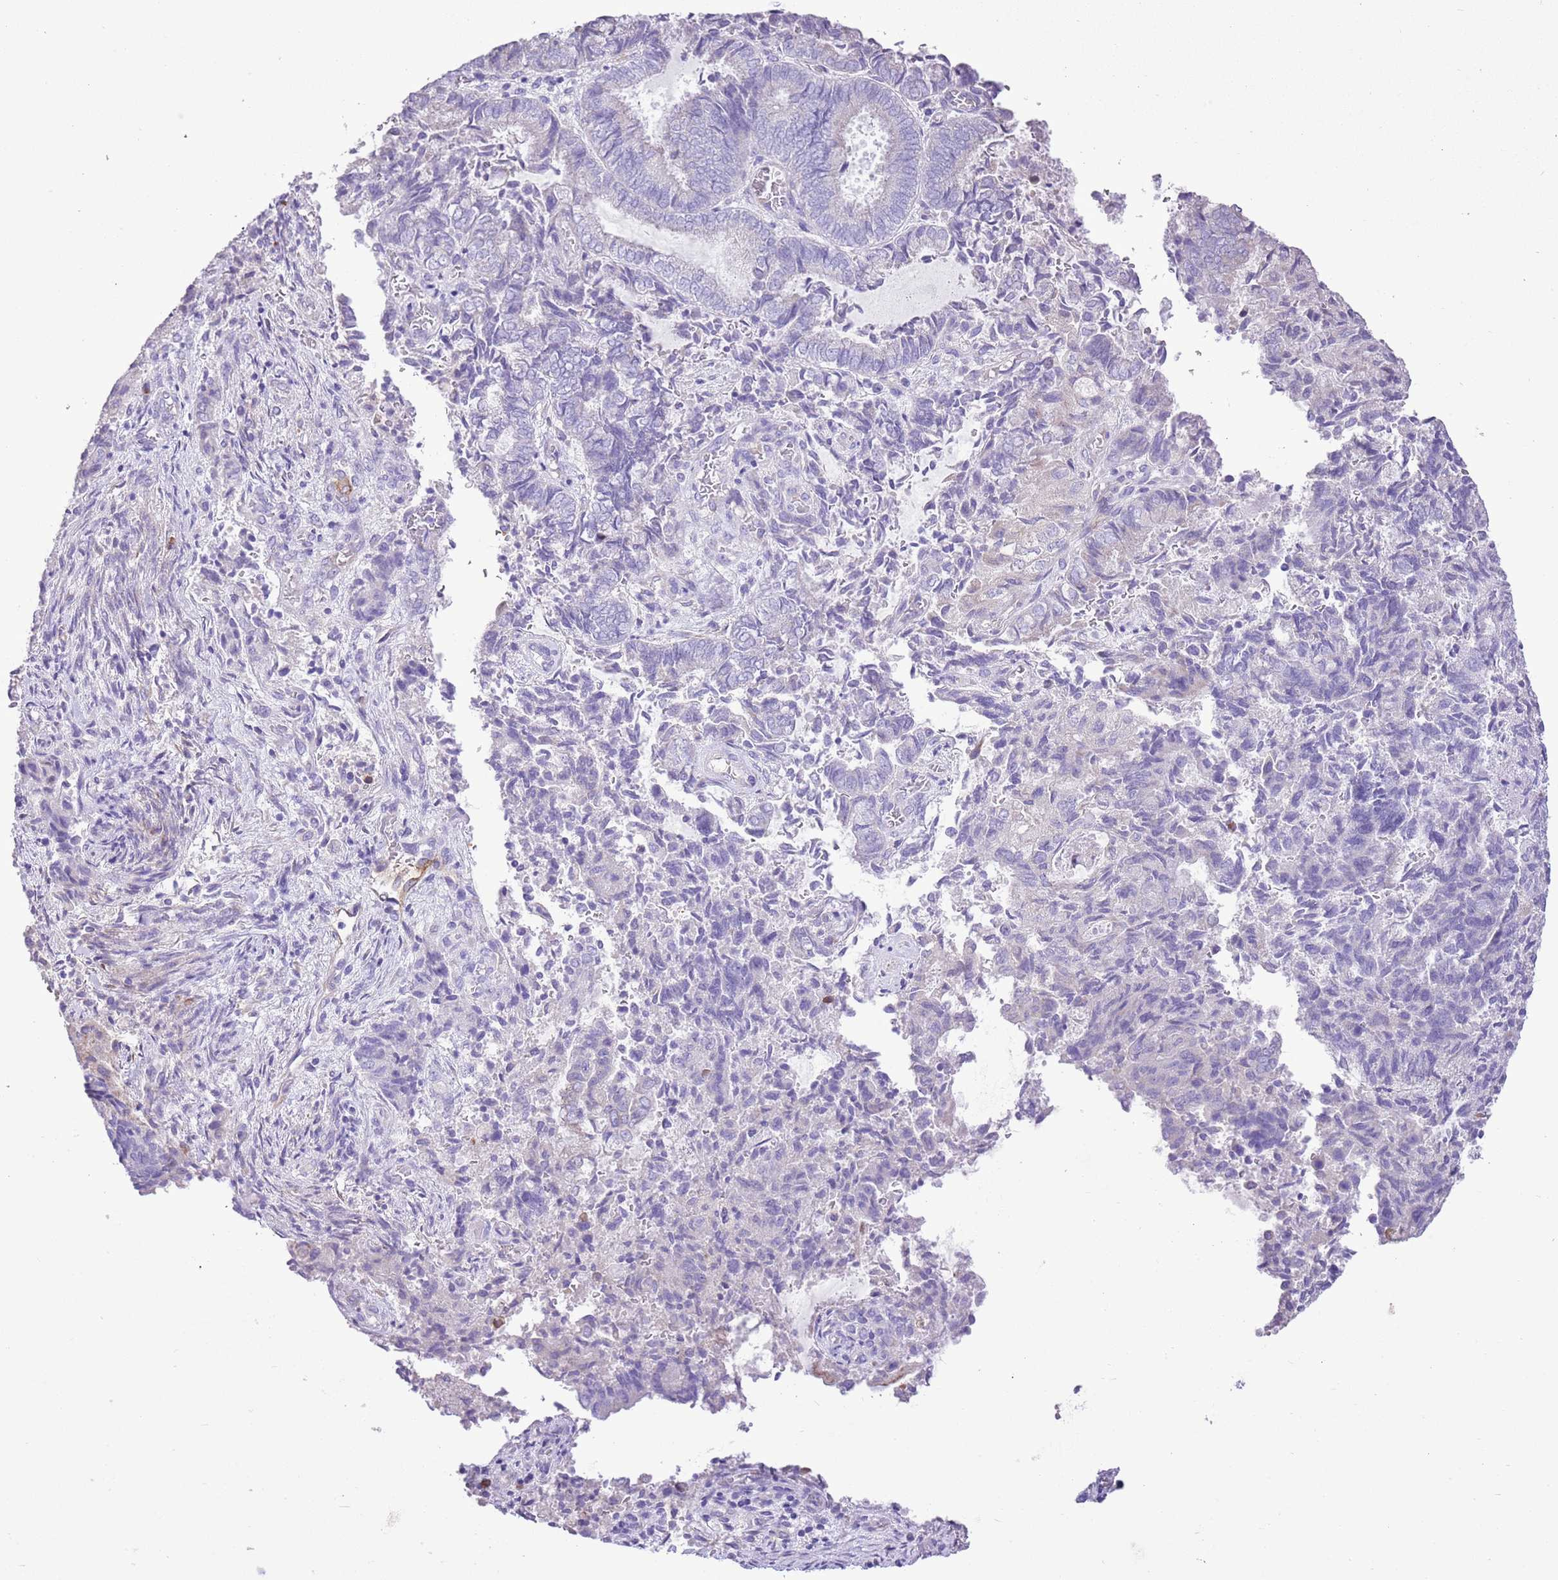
{"staining": {"intensity": "negative", "quantity": "none", "location": "none"}, "tissue": "endometrial cancer", "cell_type": "Tumor cells", "image_type": "cancer", "snomed": [{"axis": "morphology", "description": "Adenocarcinoma, NOS"}, {"axis": "topography", "description": "Endometrium"}], "caption": "Tumor cells show no significant protein expression in endometrial cancer.", "gene": "AAR2", "patient": {"sex": "female", "age": 80}}